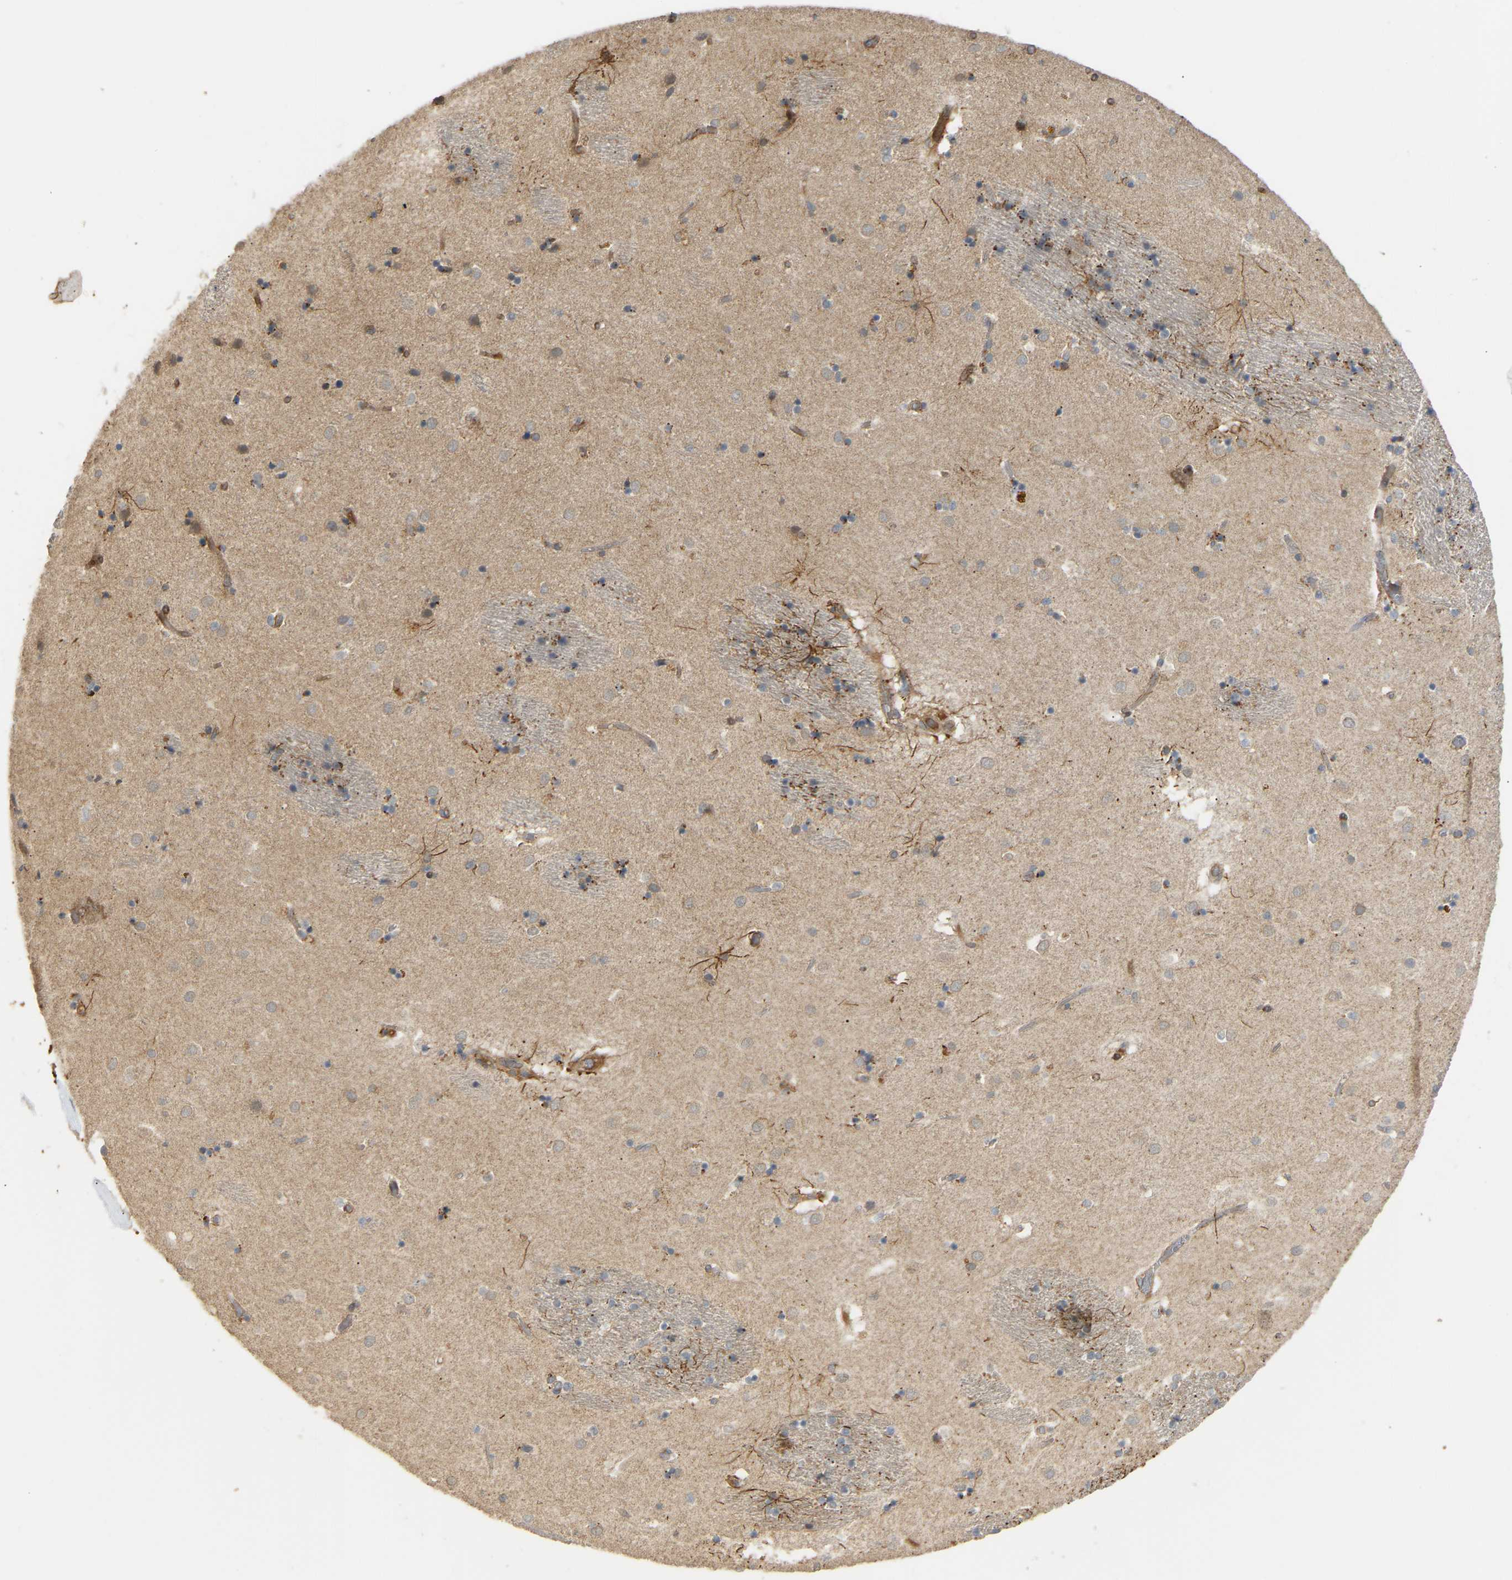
{"staining": {"intensity": "moderate", "quantity": "25%-75%", "location": "cytoplasmic/membranous"}, "tissue": "caudate", "cell_type": "Glial cells", "image_type": "normal", "snomed": [{"axis": "morphology", "description": "Normal tissue, NOS"}, {"axis": "topography", "description": "Lateral ventricle wall"}], "caption": "Immunohistochemistry (IHC) of unremarkable human caudate exhibits medium levels of moderate cytoplasmic/membranous positivity in approximately 25%-75% of glial cells. (DAB IHC, brown staining for protein, blue staining for nuclei).", "gene": "POGLUT2", "patient": {"sex": "male", "age": 70}}